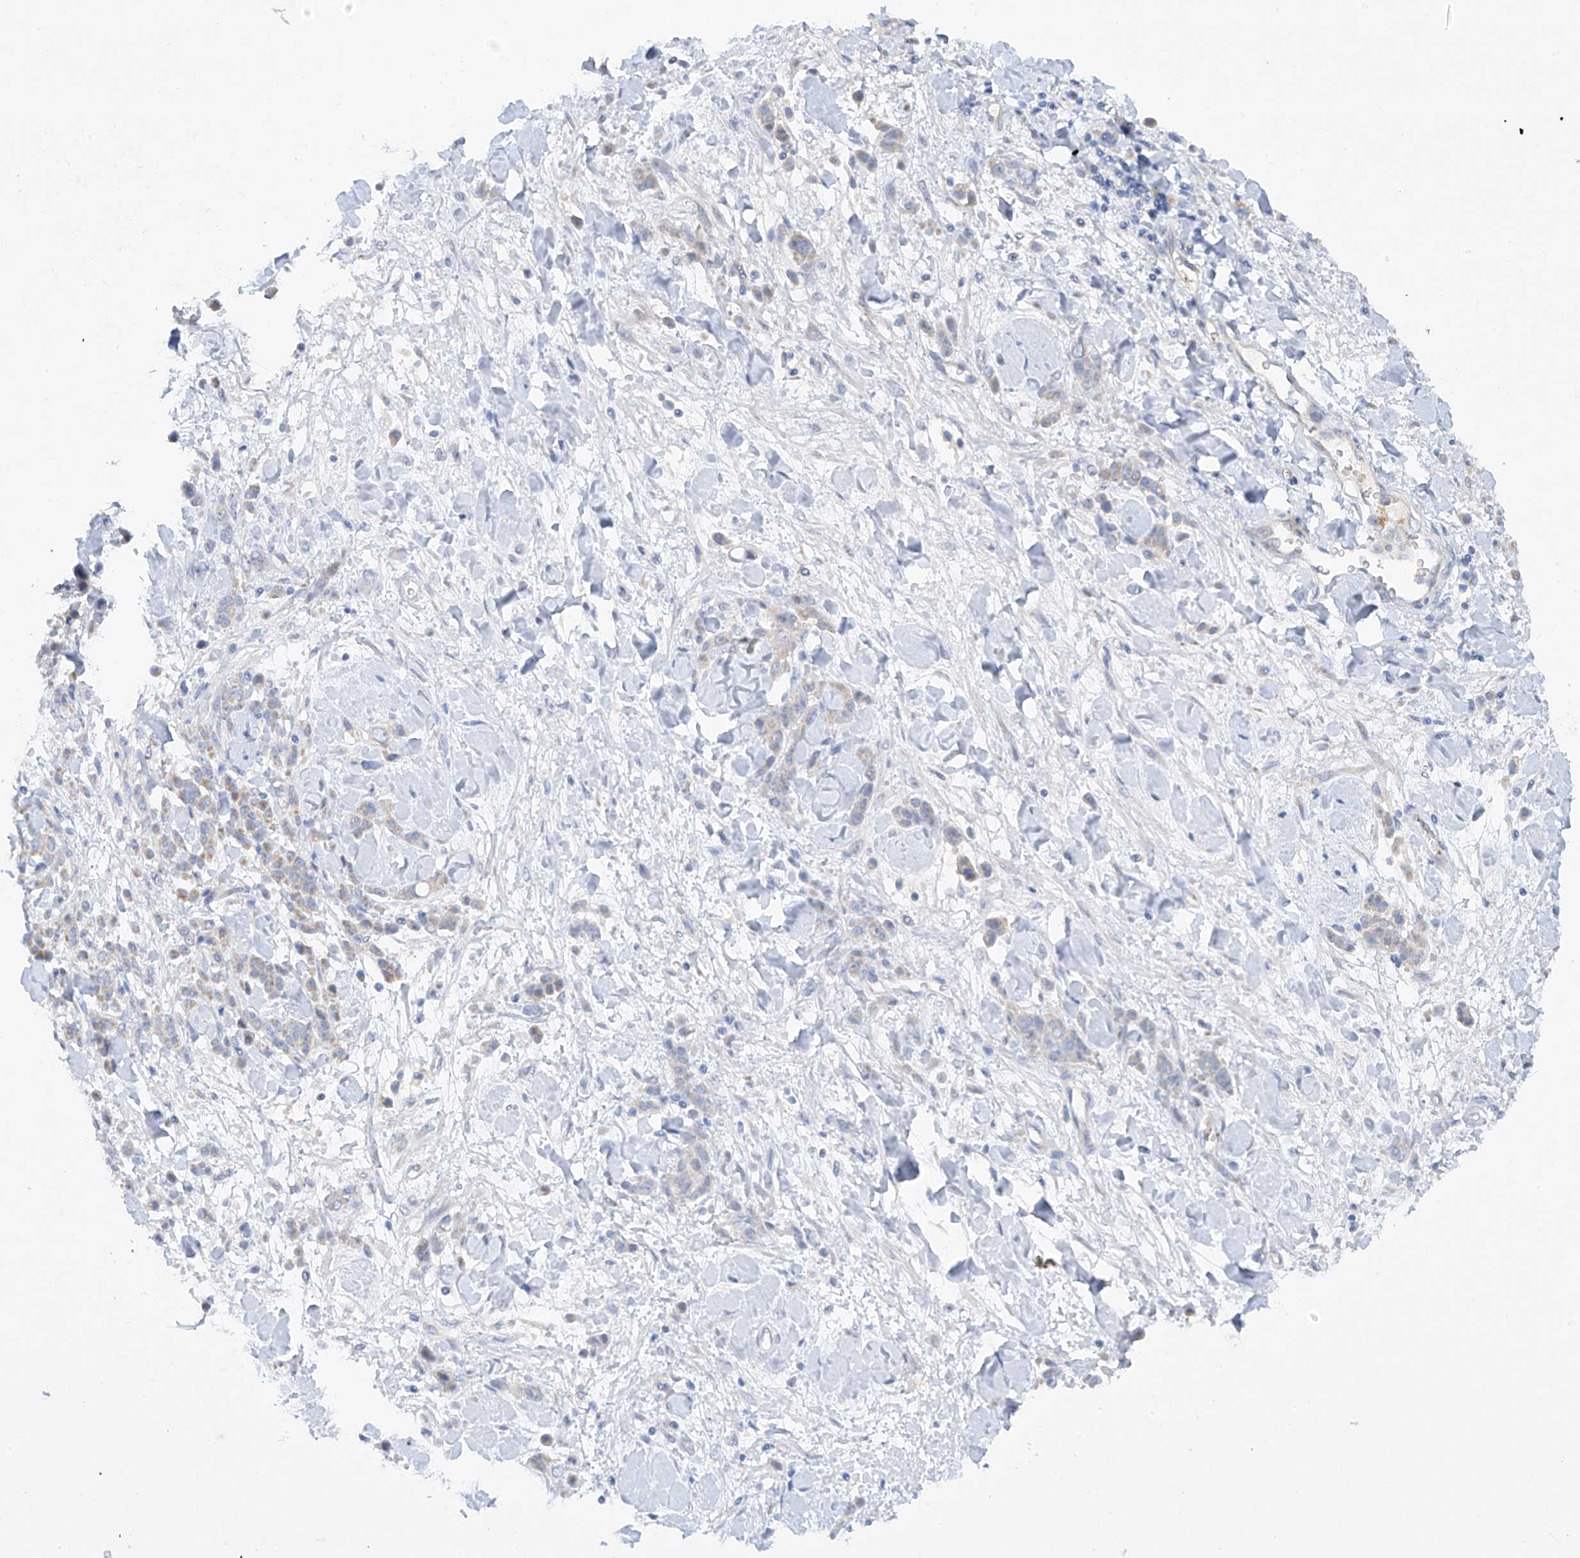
{"staining": {"intensity": "negative", "quantity": "none", "location": "none"}, "tissue": "stomach cancer", "cell_type": "Tumor cells", "image_type": "cancer", "snomed": [{"axis": "morphology", "description": "Normal tissue, NOS"}, {"axis": "morphology", "description": "Adenocarcinoma, NOS"}, {"axis": "topography", "description": "Stomach"}], "caption": "Immunohistochemistry photomicrograph of adenocarcinoma (stomach) stained for a protein (brown), which reveals no positivity in tumor cells.", "gene": "METTL18", "patient": {"sex": "male", "age": 82}}